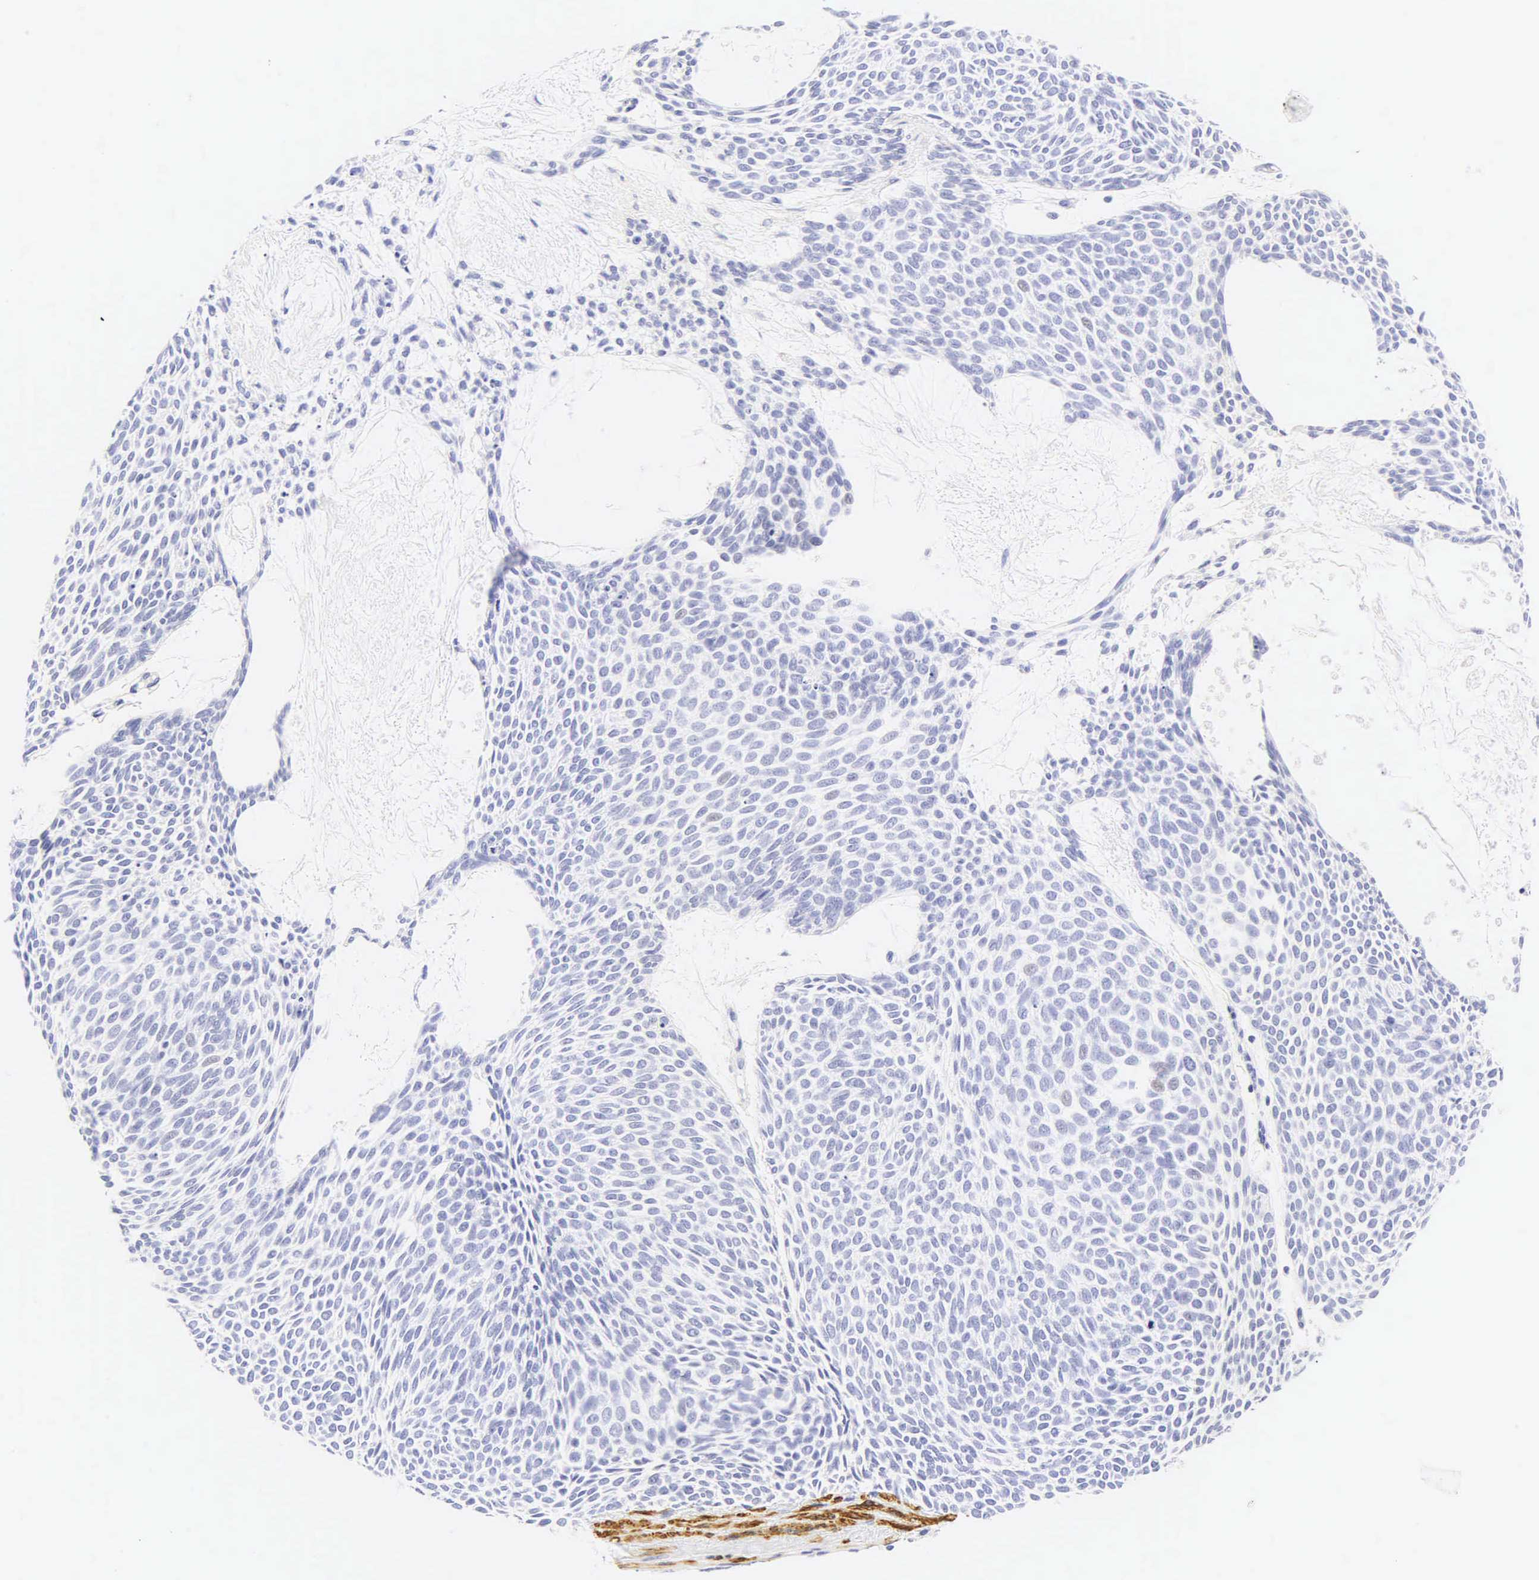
{"staining": {"intensity": "negative", "quantity": "none", "location": "none"}, "tissue": "skin cancer", "cell_type": "Tumor cells", "image_type": "cancer", "snomed": [{"axis": "morphology", "description": "Basal cell carcinoma"}, {"axis": "topography", "description": "Skin"}], "caption": "Human basal cell carcinoma (skin) stained for a protein using immunohistochemistry (IHC) shows no staining in tumor cells.", "gene": "CALD1", "patient": {"sex": "male", "age": 84}}